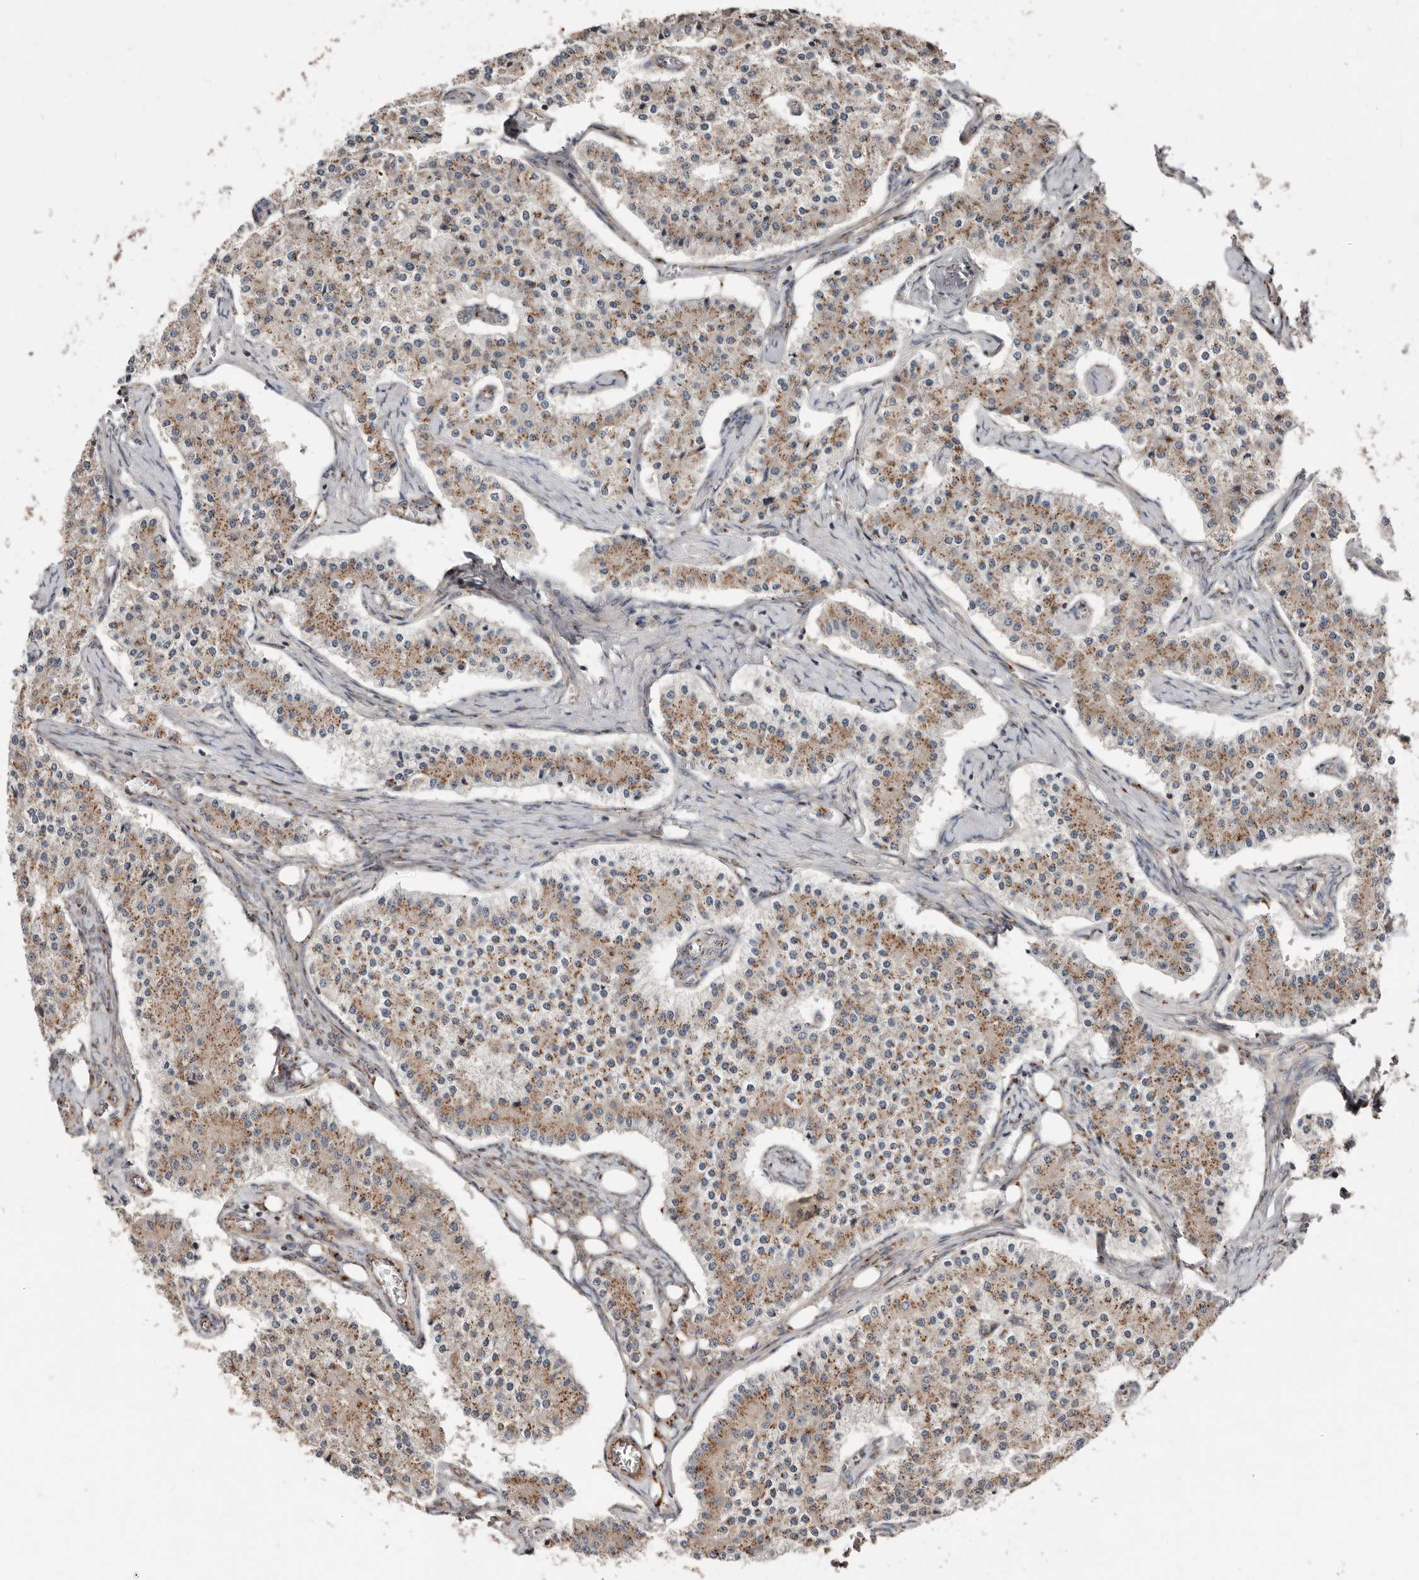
{"staining": {"intensity": "moderate", "quantity": ">75%", "location": "cytoplasmic/membranous"}, "tissue": "carcinoid", "cell_type": "Tumor cells", "image_type": "cancer", "snomed": [{"axis": "morphology", "description": "Carcinoid, malignant, NOS"}, {"axis": "topography", "description": "Colon"}], "caption": "Human carcinoid stained with a protein marker displays moderate staining in tumor cells.", "gene": "COG1", "patient": {"sex": "female", "age": 52}}